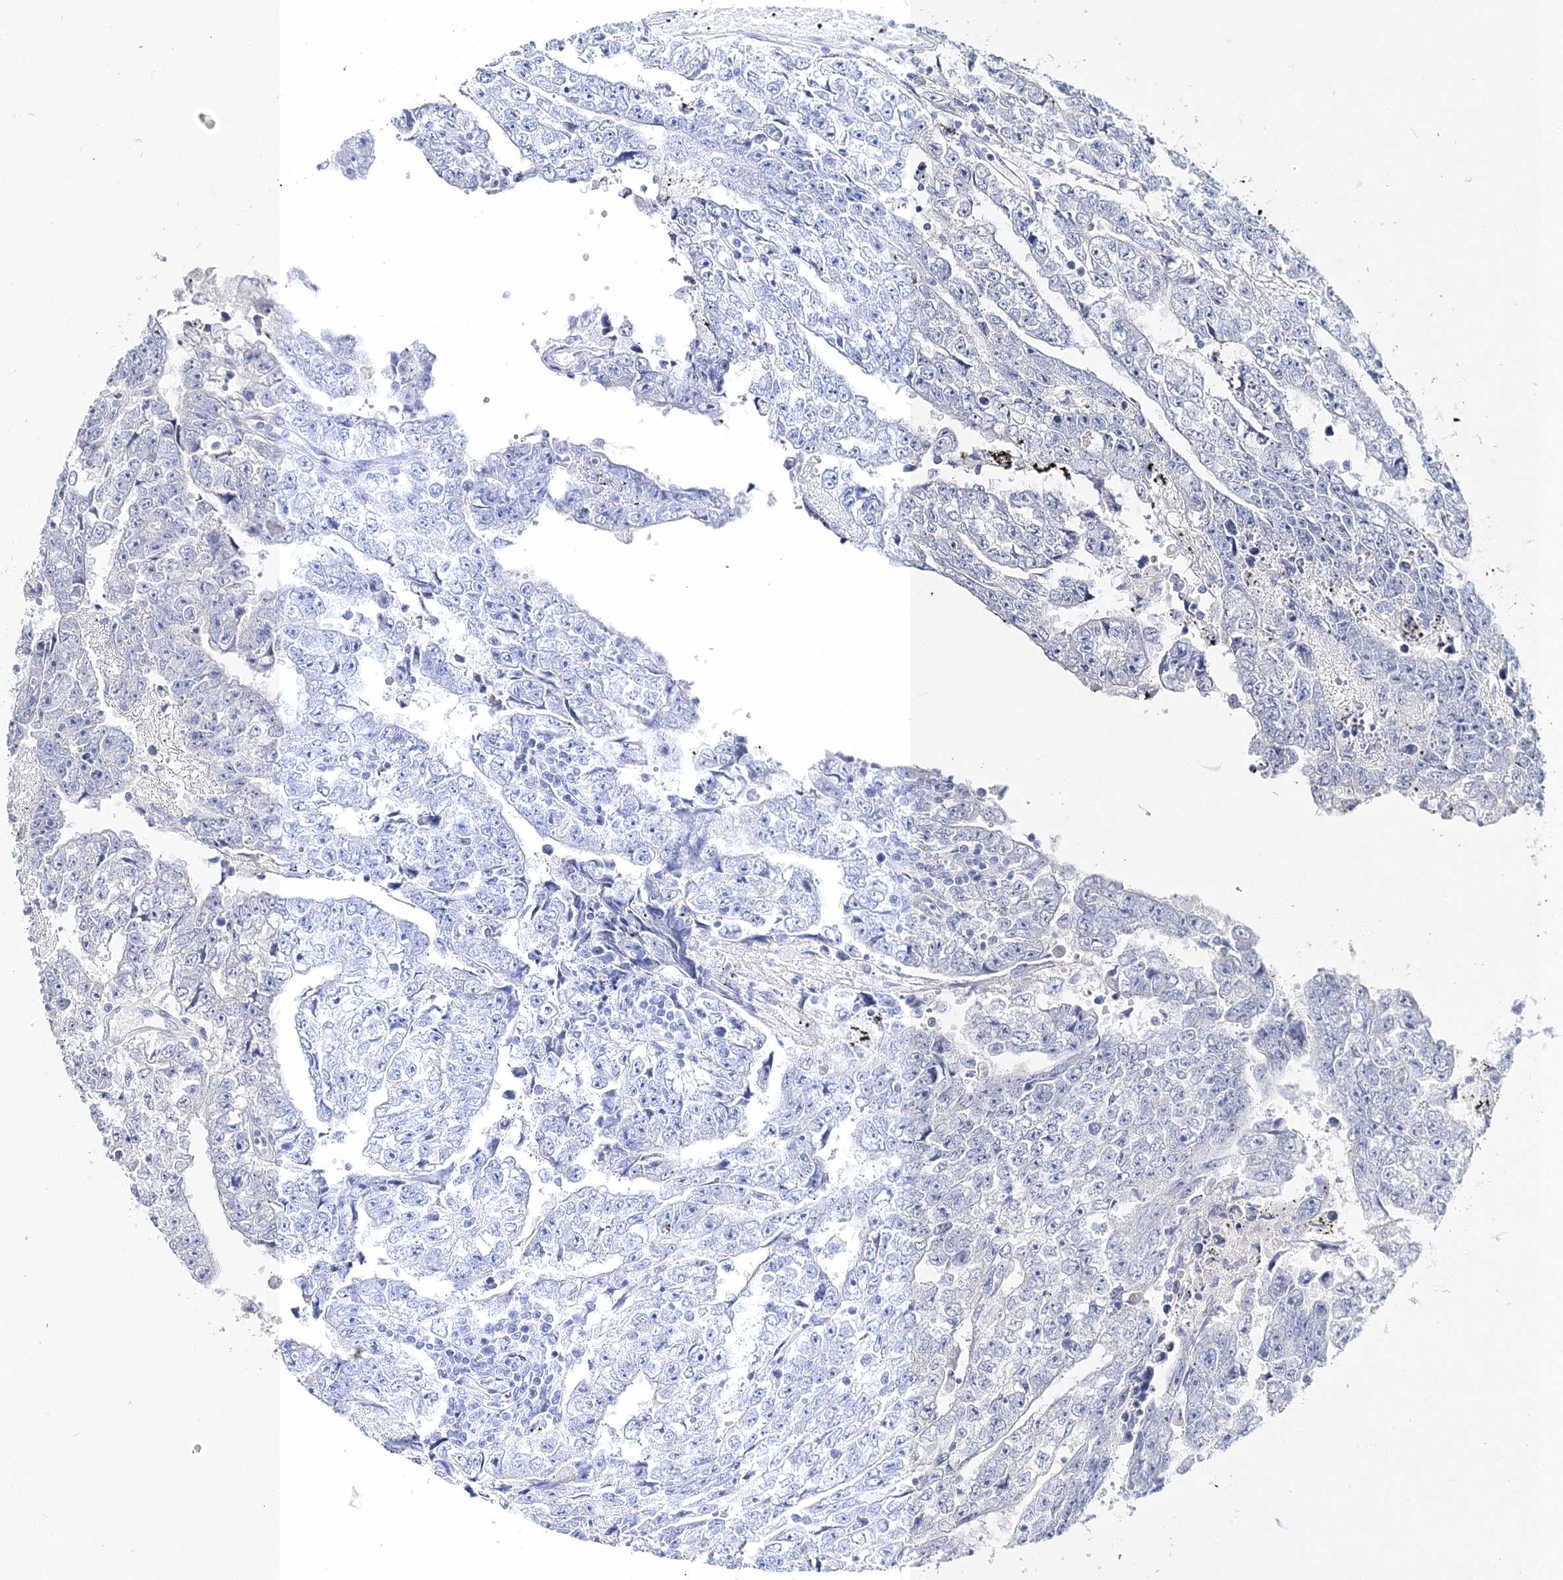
{"staining": {"intensity": "negative", "quantity": "none", "location": "none"}, "tissue": "testis cancer", "cell_type": "Tumor cells", "image_type": "cancer", "snomed": [{"axis": "morphology", "description": "Carcinoma, Embryonal, NOS"}, {"axis": "topography", "description": "Testis"}], "caption": "Testis cancer (embryonal carcinoma) stained for a protein using IHC demonstrates no staining tumor cells.", "gene": "MYOZ2", "patient": {"sex": "male", "age": 25}}